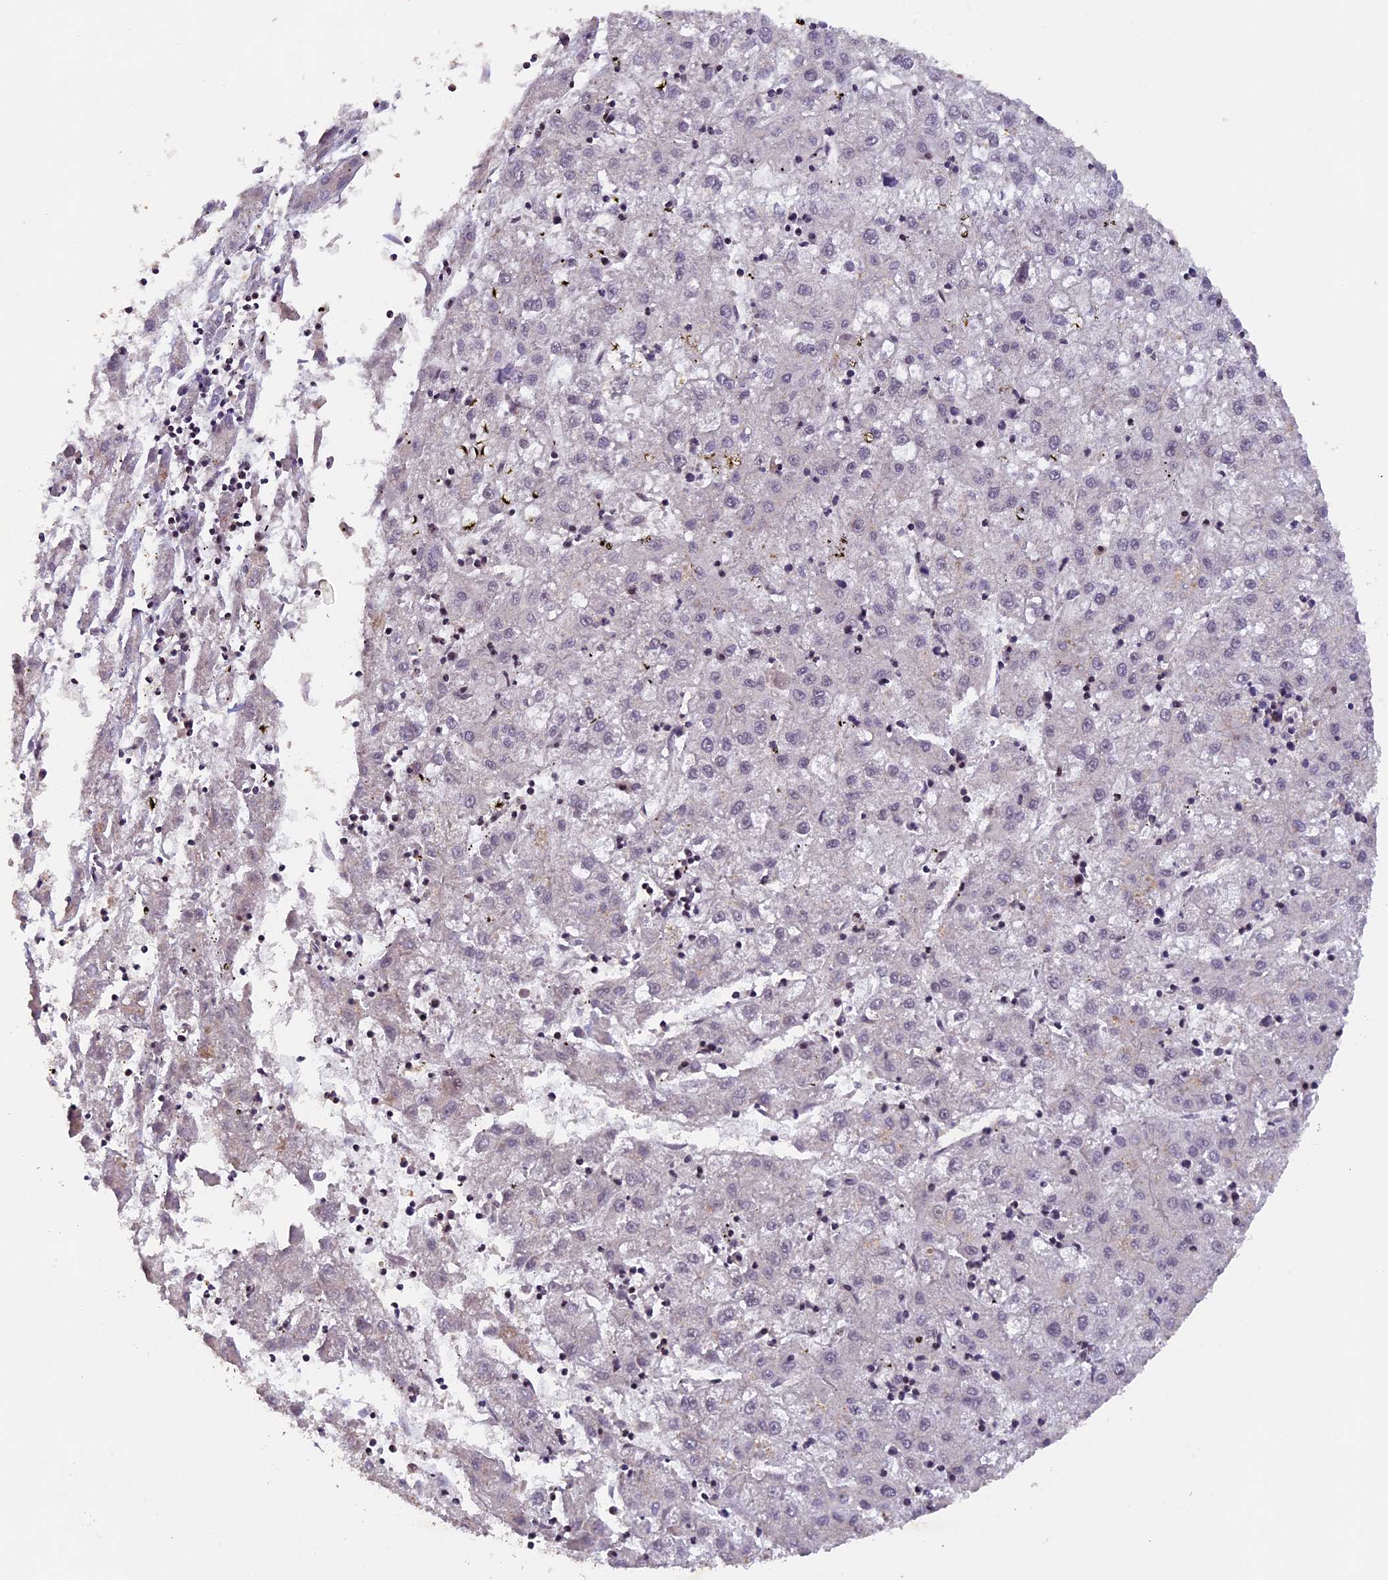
{"staining": {"intensity": "negative", "quantity": "none", "location": "none"}, "tissue": "liver cancer", "cell_type": "Tumor cells", "image_type": "cancer", "snomed": [{"axis": "morphology", "description": "Carcinoma, Hepatocellular, NOS"}, {"axis": "topography", "description": "Liver"}], "caption": "High power microscopy photomicrograph of an IHC photomicrograph of liver hepatocellular carcinoma, revealing no significant expression in tumor cells.", "gene": "GNB5", "patient": {"sex": "male", "age": 72}}